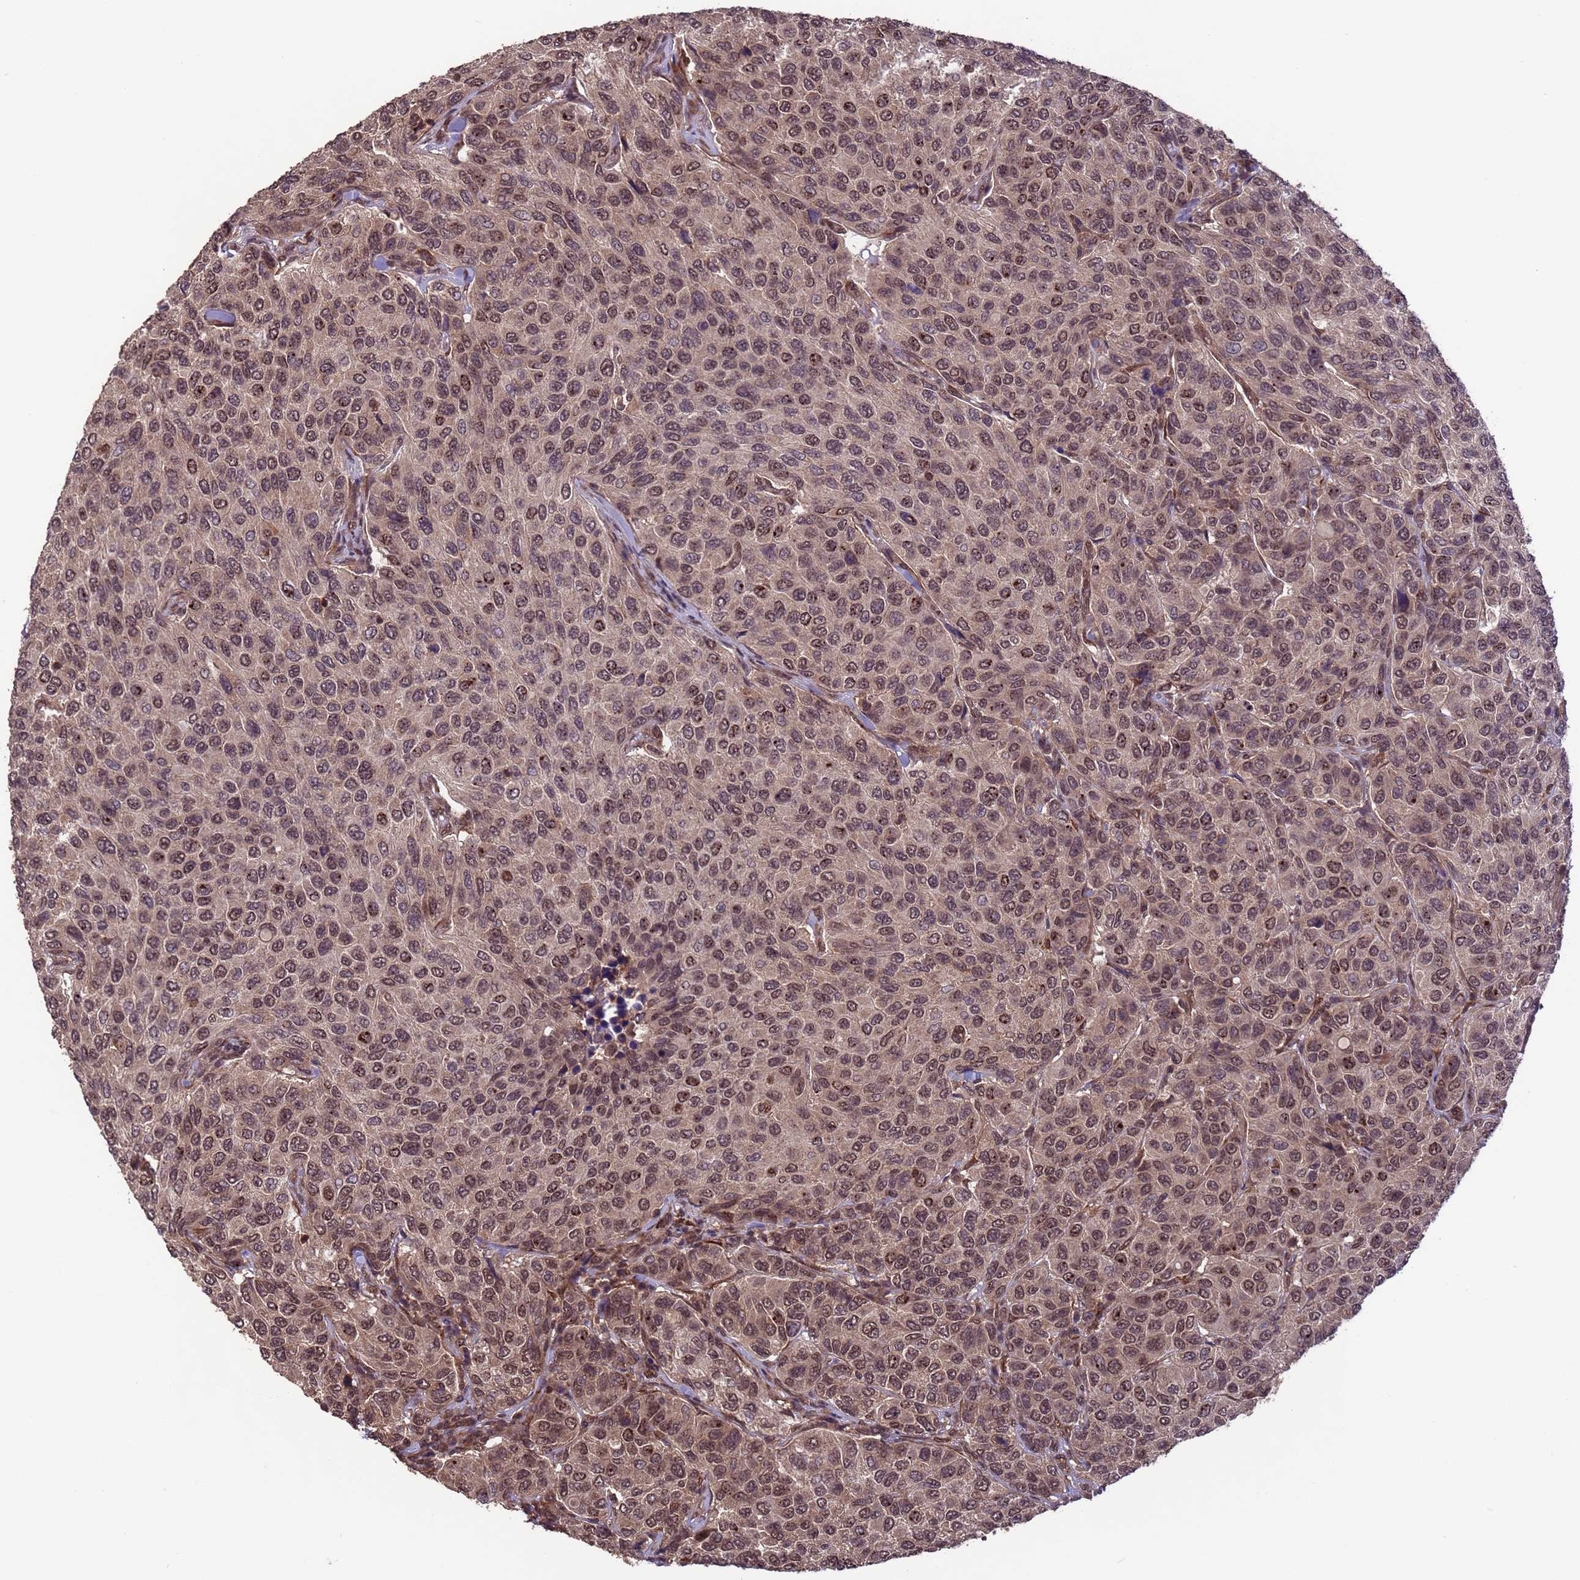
{"staining": {"intensity": "moderate", "quantity": ">75%", "location": "nuclear"}, "tissue": "breast cancer", "cell_type": "Tumor cells", "image_type": "cancer", "snomed": [{"axis": "morphology", "description": "Duct carcinoma"}, {"axis": "topography", "description": "Breast"}], "caption": "Human breast invasive ductal carcinoma stained with a brown dye displays moderate nuclear positive staining in about >75% of tumor cells.", "gene": "VSTM4", "patient": {"sex": "female", "age": 55}}